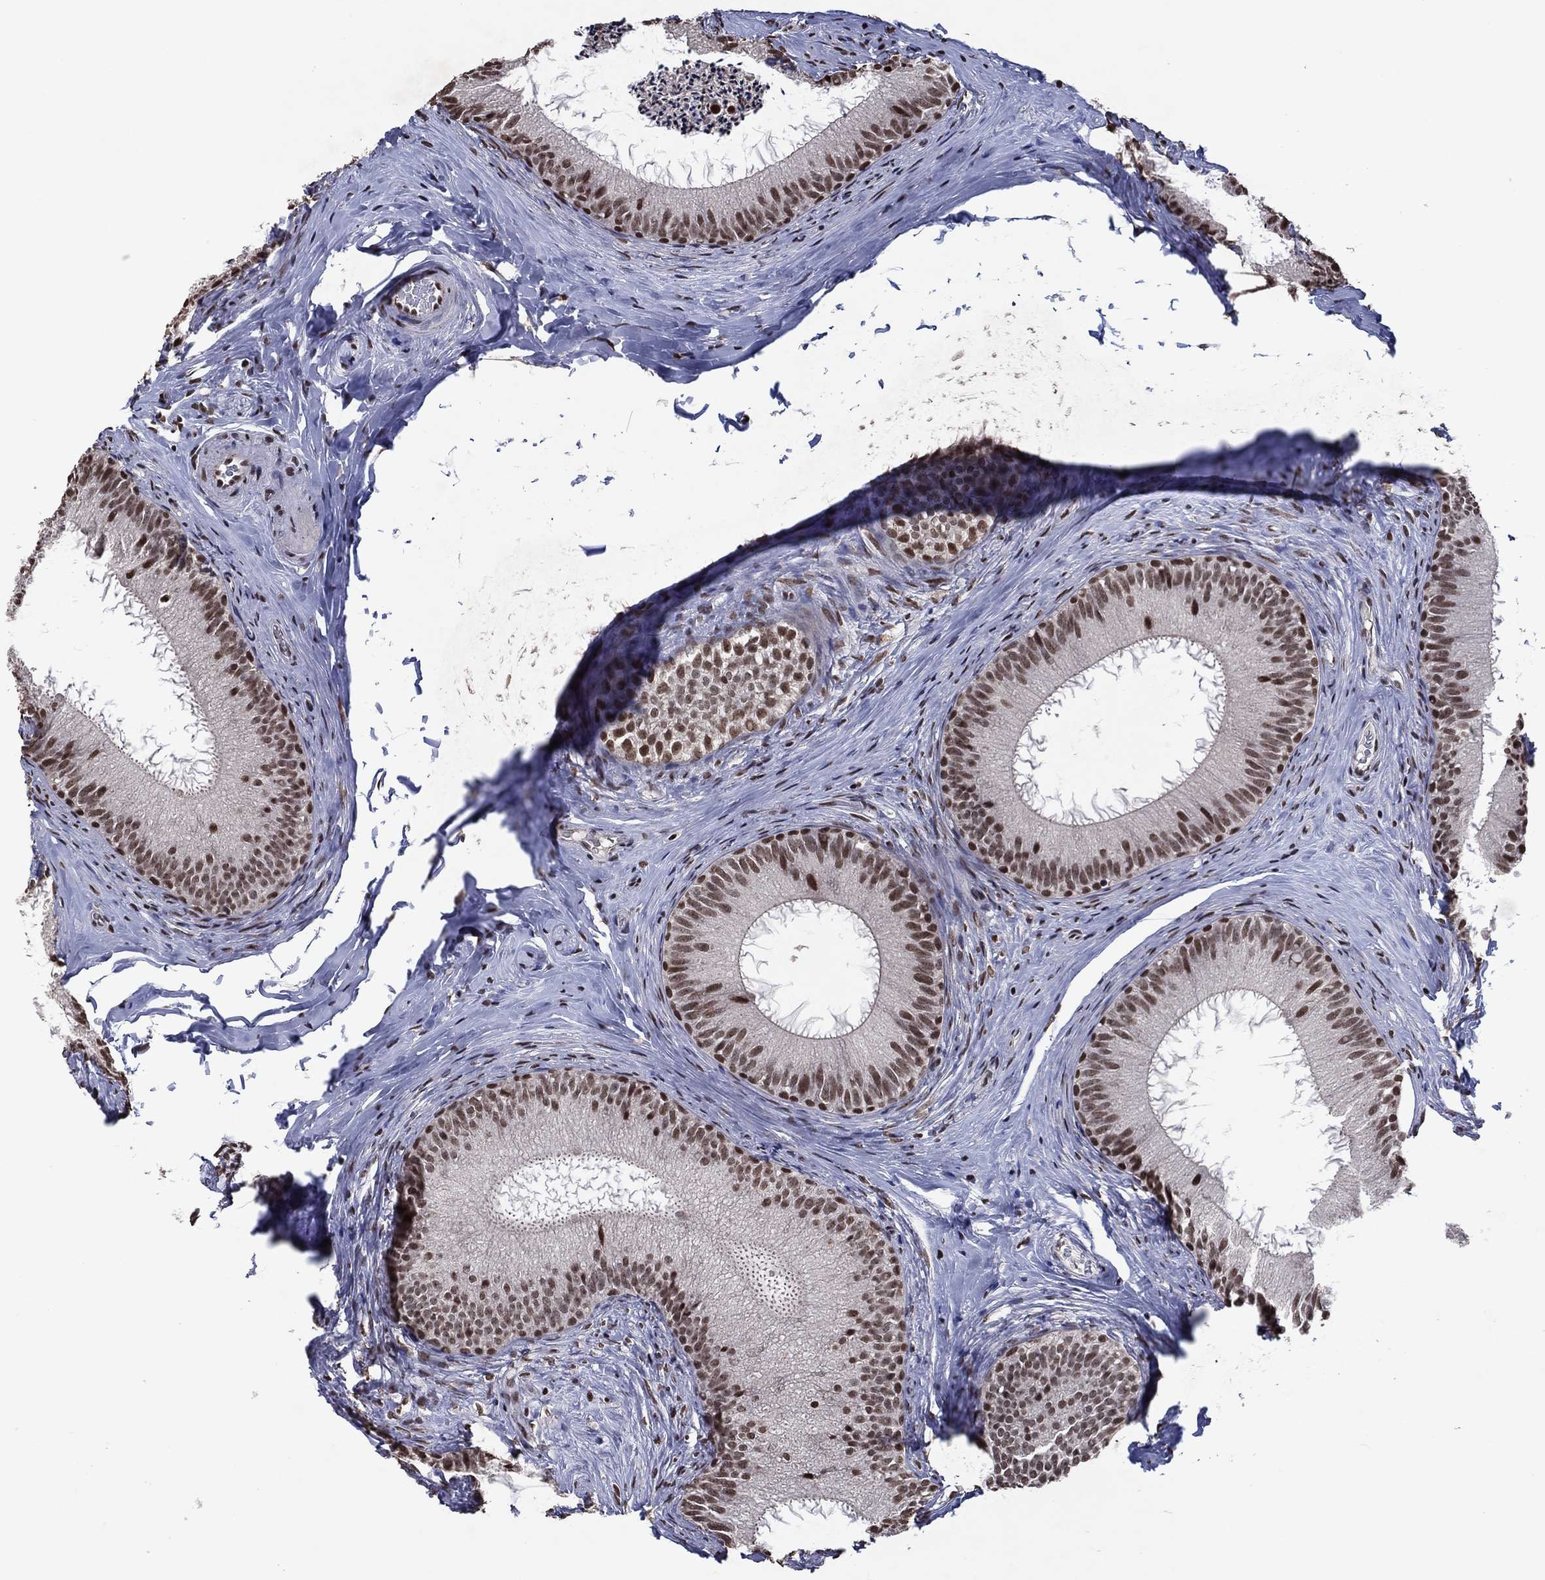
{"staining": {"intensity": "strong", "quantity": "25%-75%", "location": "nuclear"}, "tissue": "epididymis", "cell_type": "Glandular cells", "image_type": "normal", "snomed": [{"axis": "morphology", "description": "Normal tissue, NOS"}, {"axis": "morphology", "description": "Carcinoma, Embryonal, NOS"}, {"axis": "topography", "description": "Testis"}, {"axis": "topography", "description": "Epididymis"}], "caption": "Immunohistochemical staining of unremarkable epididymis reveals 25%-75% levels of strong nuclear protein positivity in approximately 25%-75% of glandular cells.", "gene": "ZBTB42", "patient": {"sex": "male", "age": 24}}